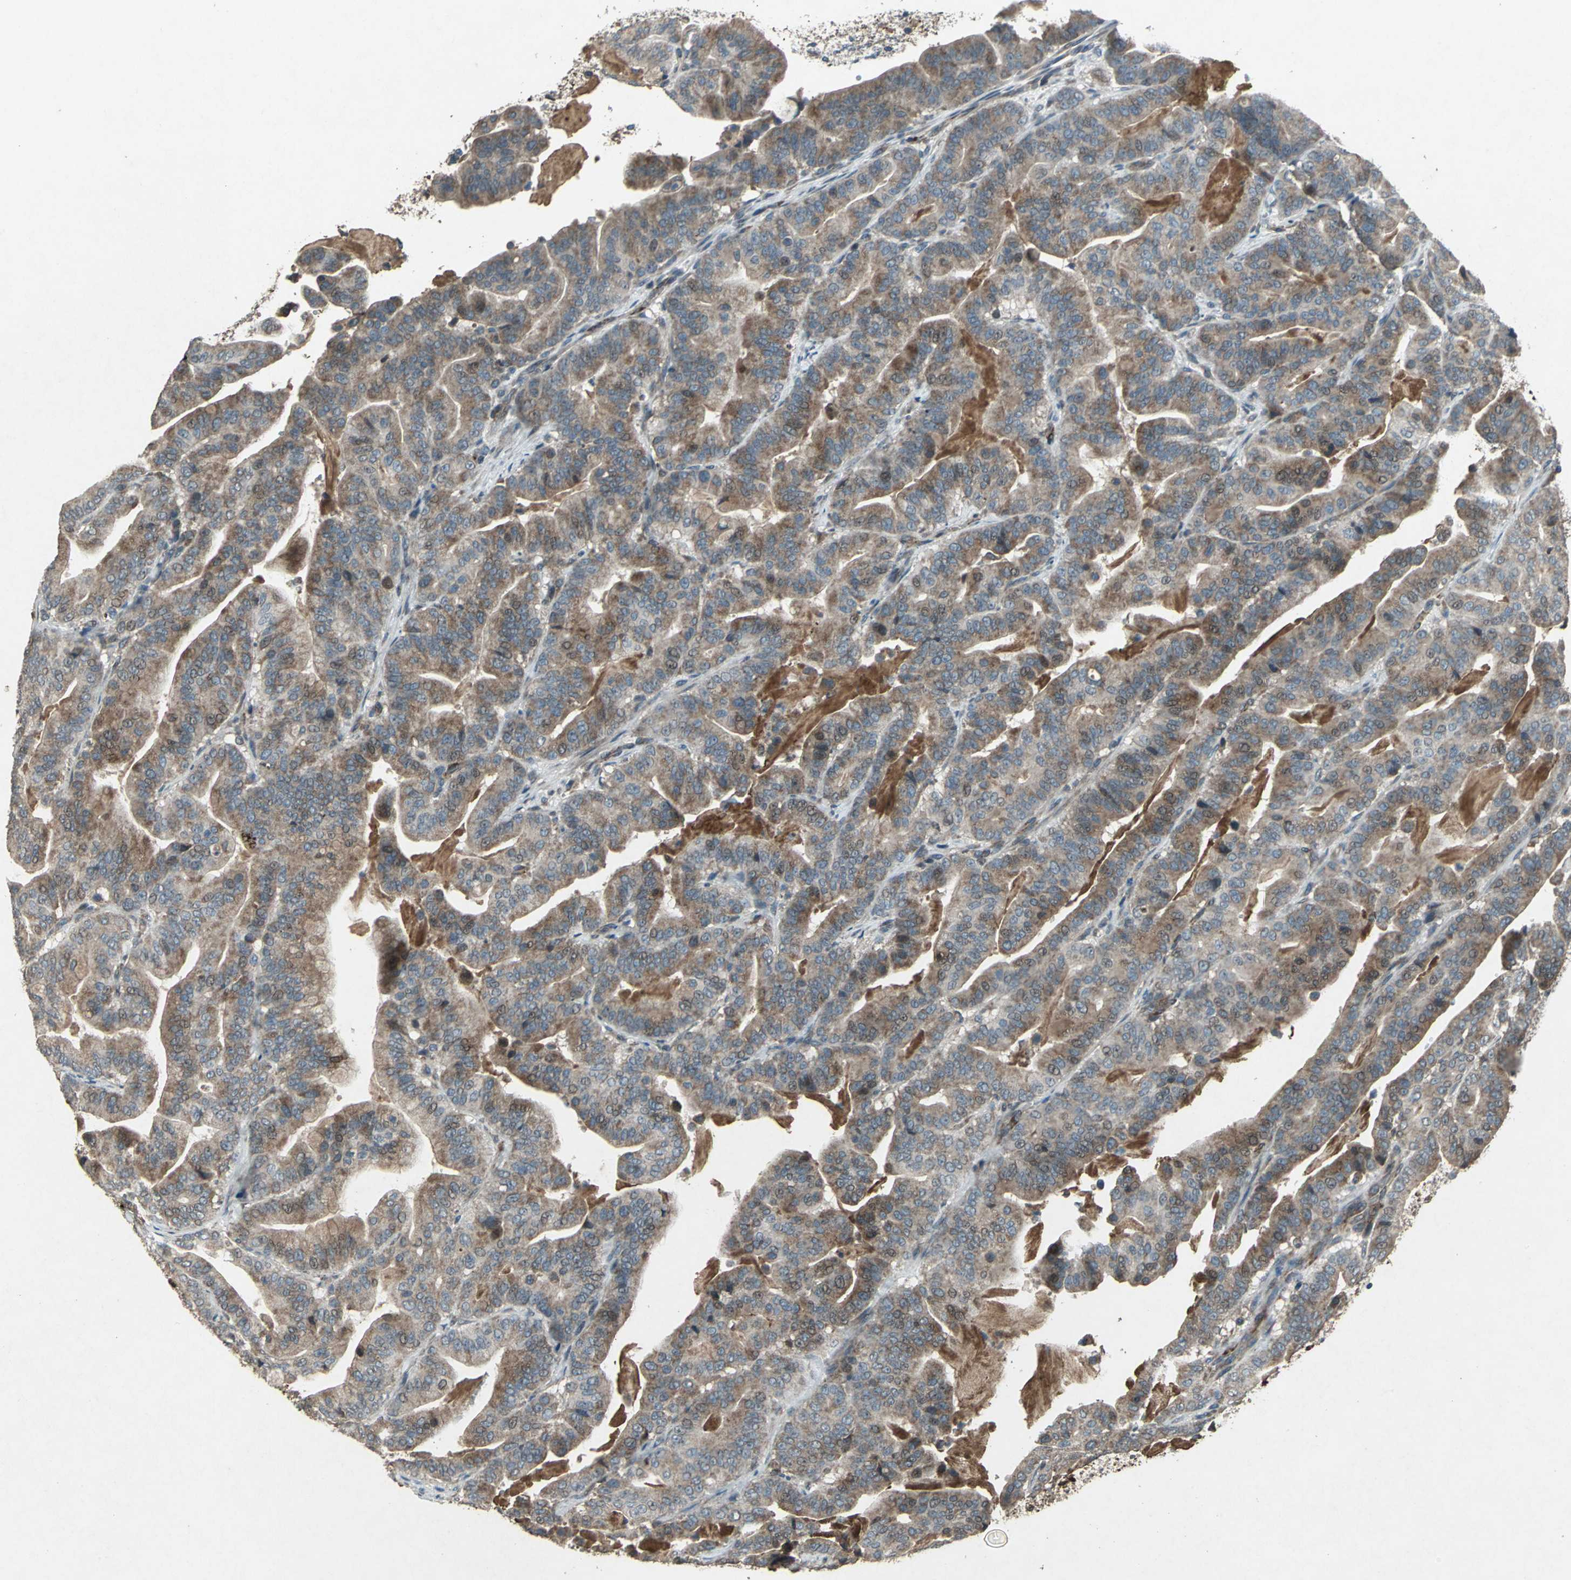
{"staining": {"intensity": "moderate", "quantity": ">75%", "location": "cytoplasmic/membranous,nuclear"}, "tissue": "pancreatic cancer", "cell_type": "Tumor cells", "image_type": "cancer", "snomed": [{"axis": "morphology", "description": "Adenocarcinoma, NOS"}, {"axis": "topography", "description": "Pancreas"}], "caption": "The photomicrograph shows a brown stain indicating the presence of a protein in the cytoplasmic/membranous and nuclear of tumor cells in pancreatic cancer (adenocarcinoma).", "gene": "SEPTIN4", "patient": {"sex": "male", "age": 63}}